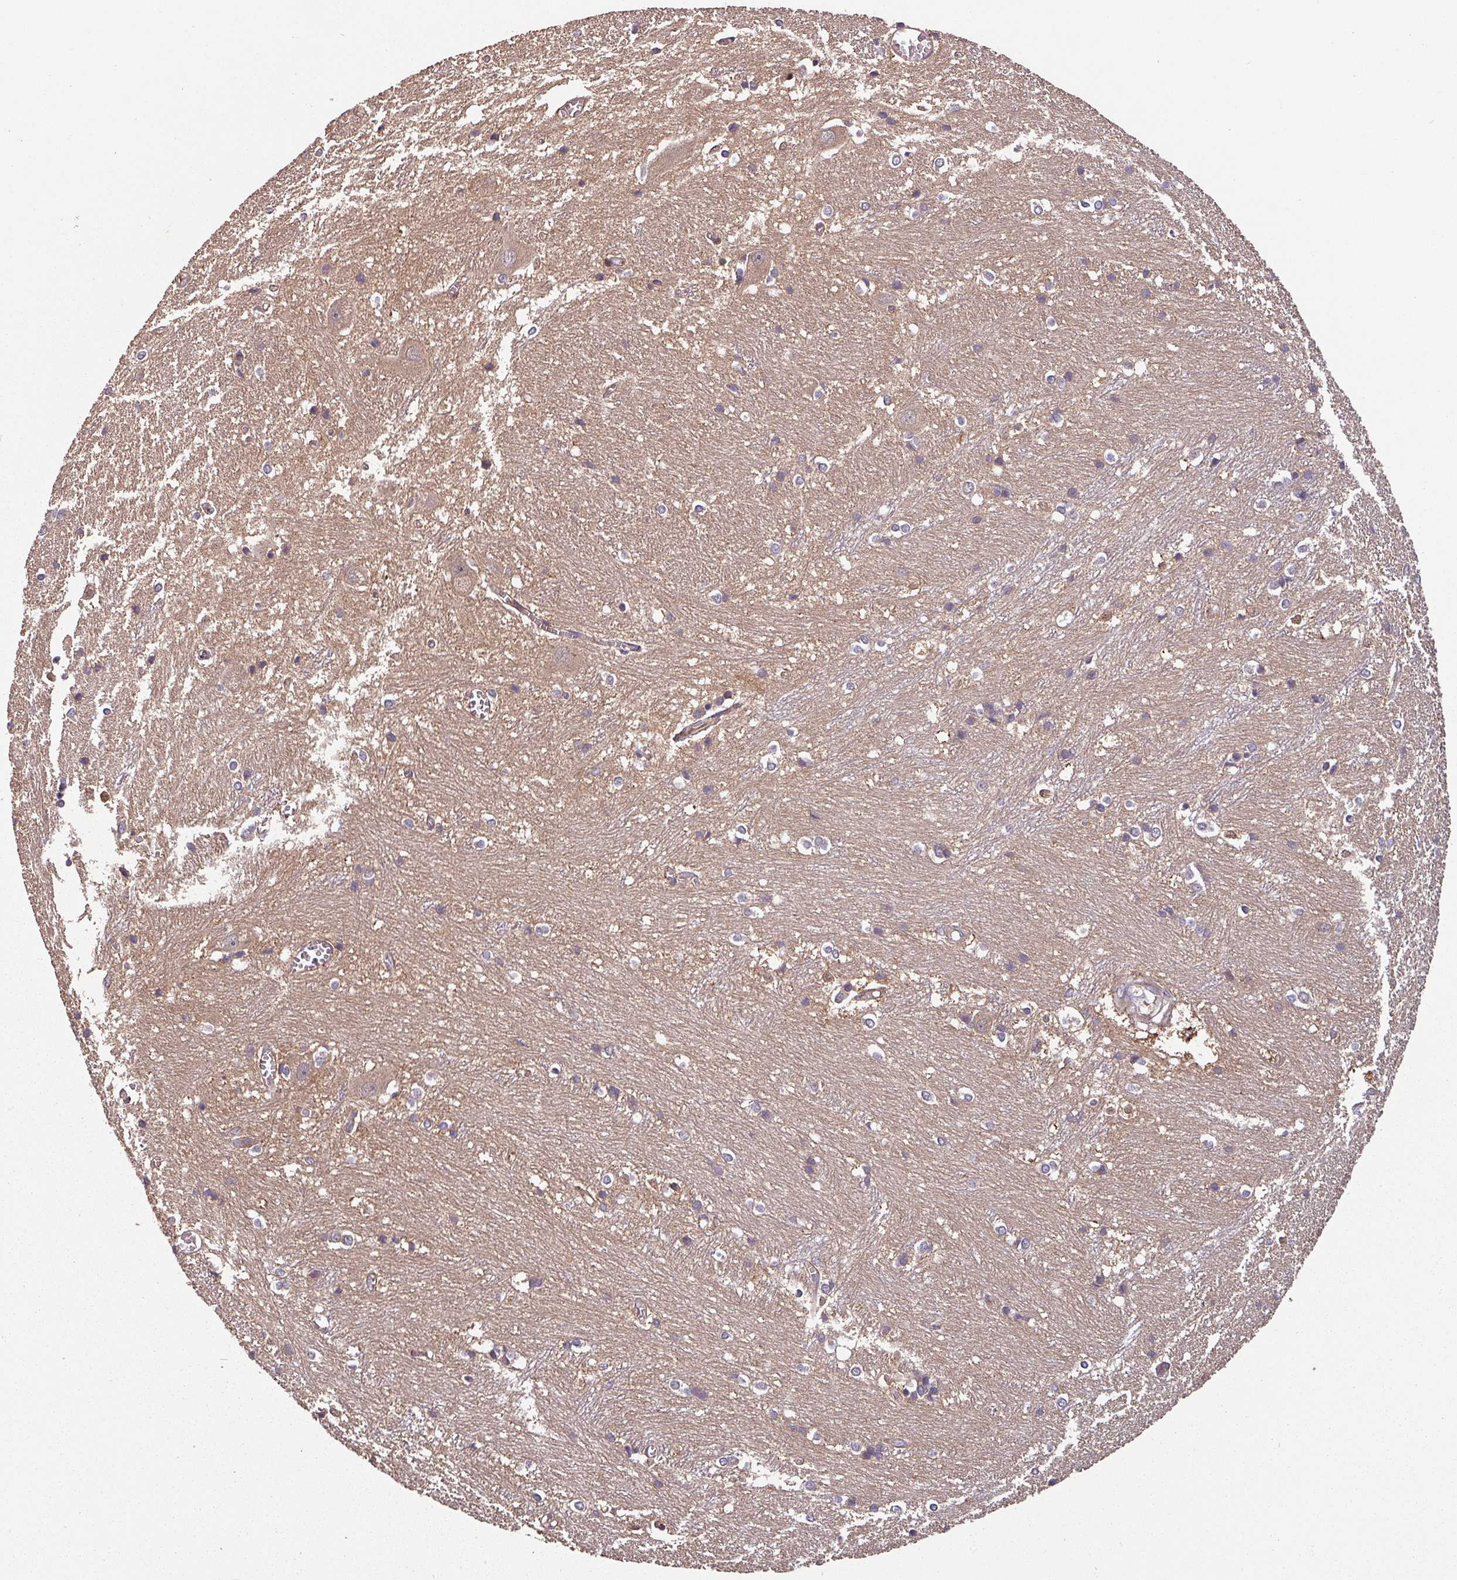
{"staining": {"intensity": "weak", "quantity": "<25%", "location": "cytoplasmic/membranous"}, "tissue": "caudate", "cell_type": "Glial cells", "image_type": "normal", "snomed": [{"axis": "morphology", "description": "Normal tissue, NOS"}, {"axis": "topography", "description": "Lateral ventricle wall"}], "caption": "IHC histopathology image of normal caudate: human caudate stained with DAB reveals no significant protein staining in glial cells.", "gene": "GSKIP", "patient": {"sex": "male", "age": 37}}